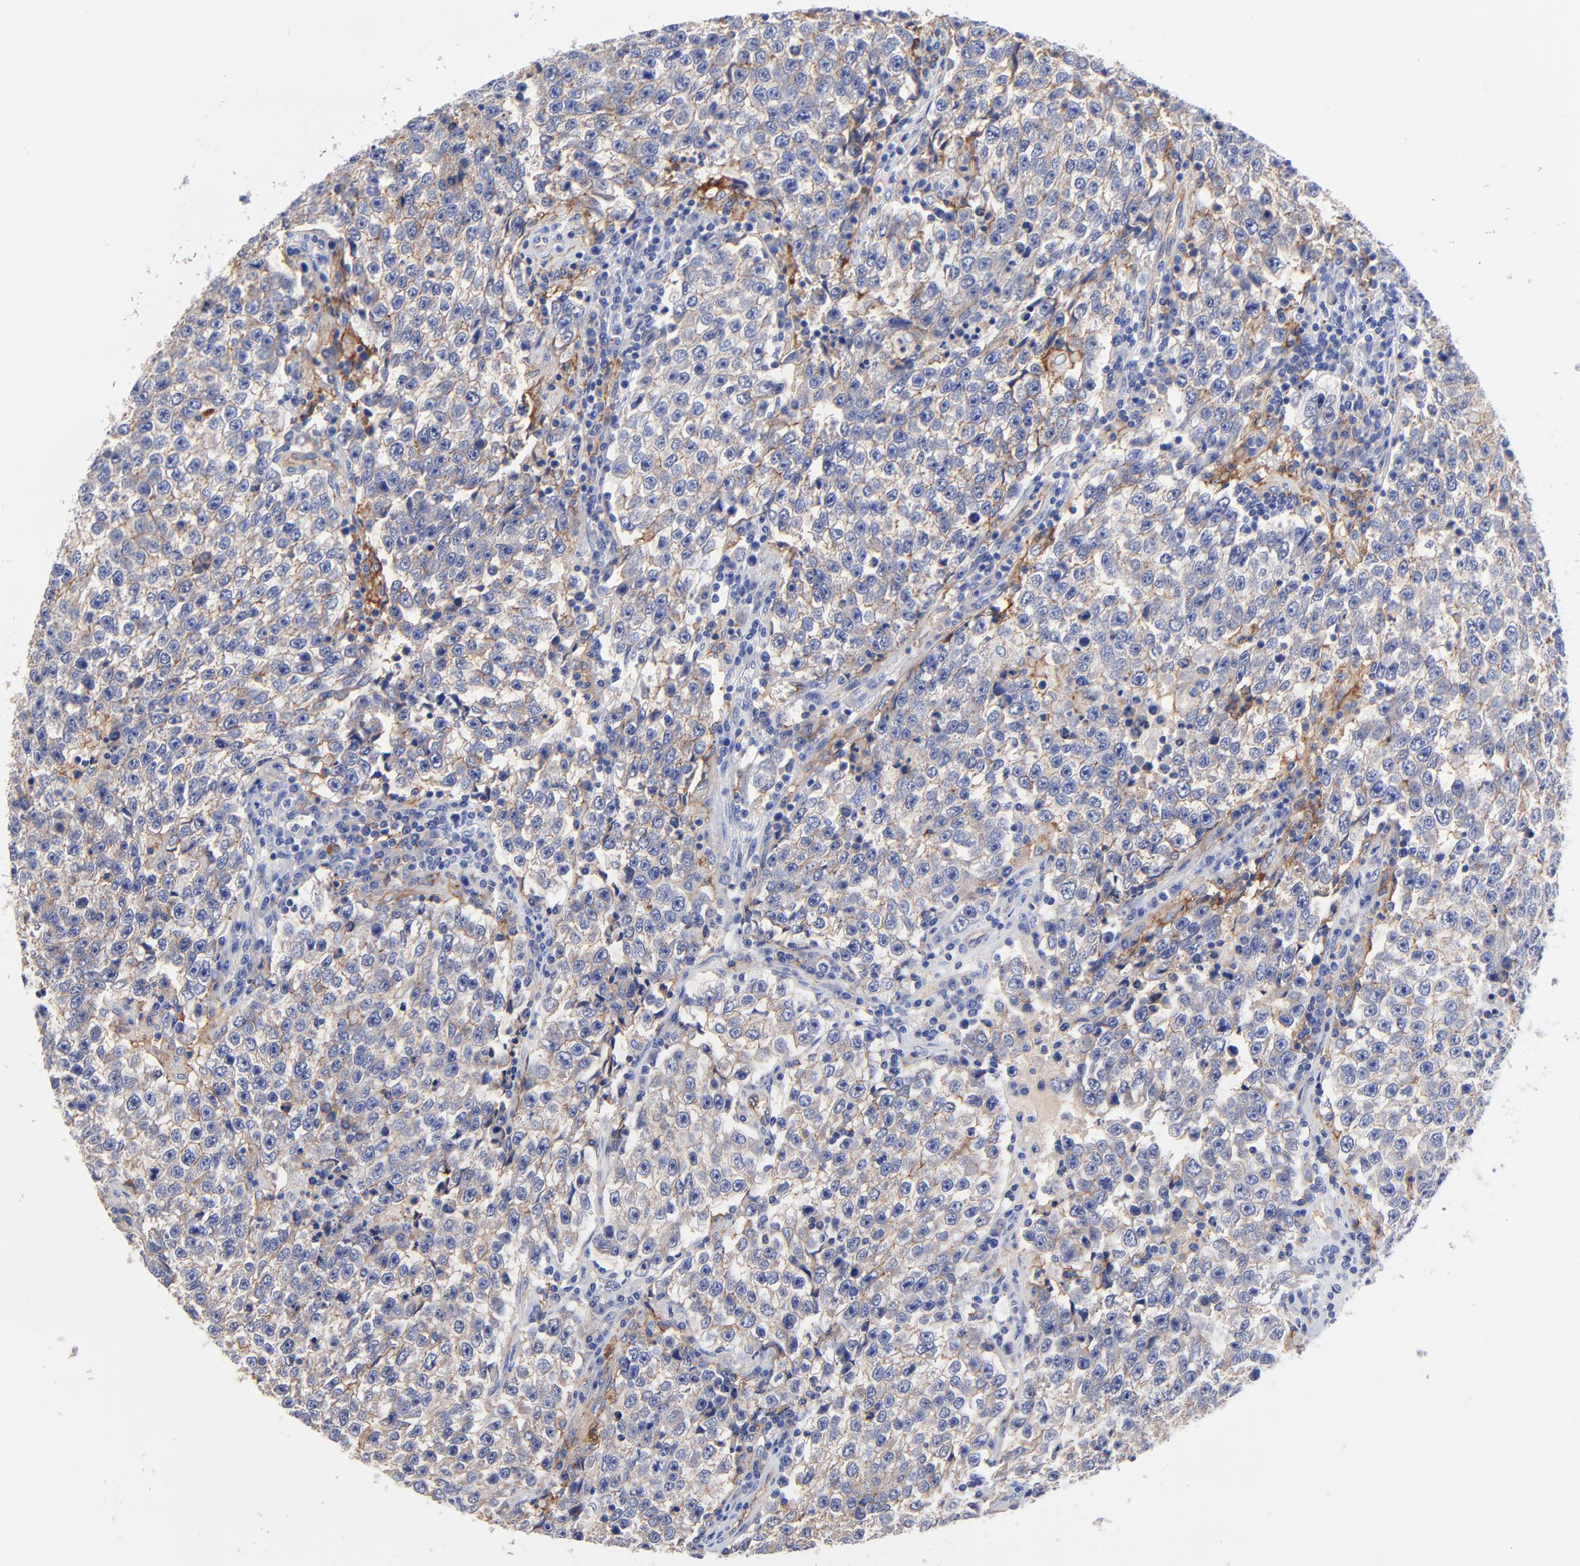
{"staining": {"intensity": "weak", "quantity": ">75%", "location": "cytoplasmic/membranous"}, "tissue": "testis cancer", "cell_type": "Tumor cells", "image_type": "cancer", "snomed": [{"axis": "morphology", "description": "Seminoma, NOS"}, {"axis": "topography", "description": "Testis"}], "caption": "Tumor cells exhibit low levels of weak cytoplasmic/membranous expression in about >75% of cells in seminoma (testis). Immunohistochemistry (ihc) stains the protein in brown and the nuclei are stained blue.", "gene": "SLC44A2", "patient": {"sex": "male", "age": 36}}